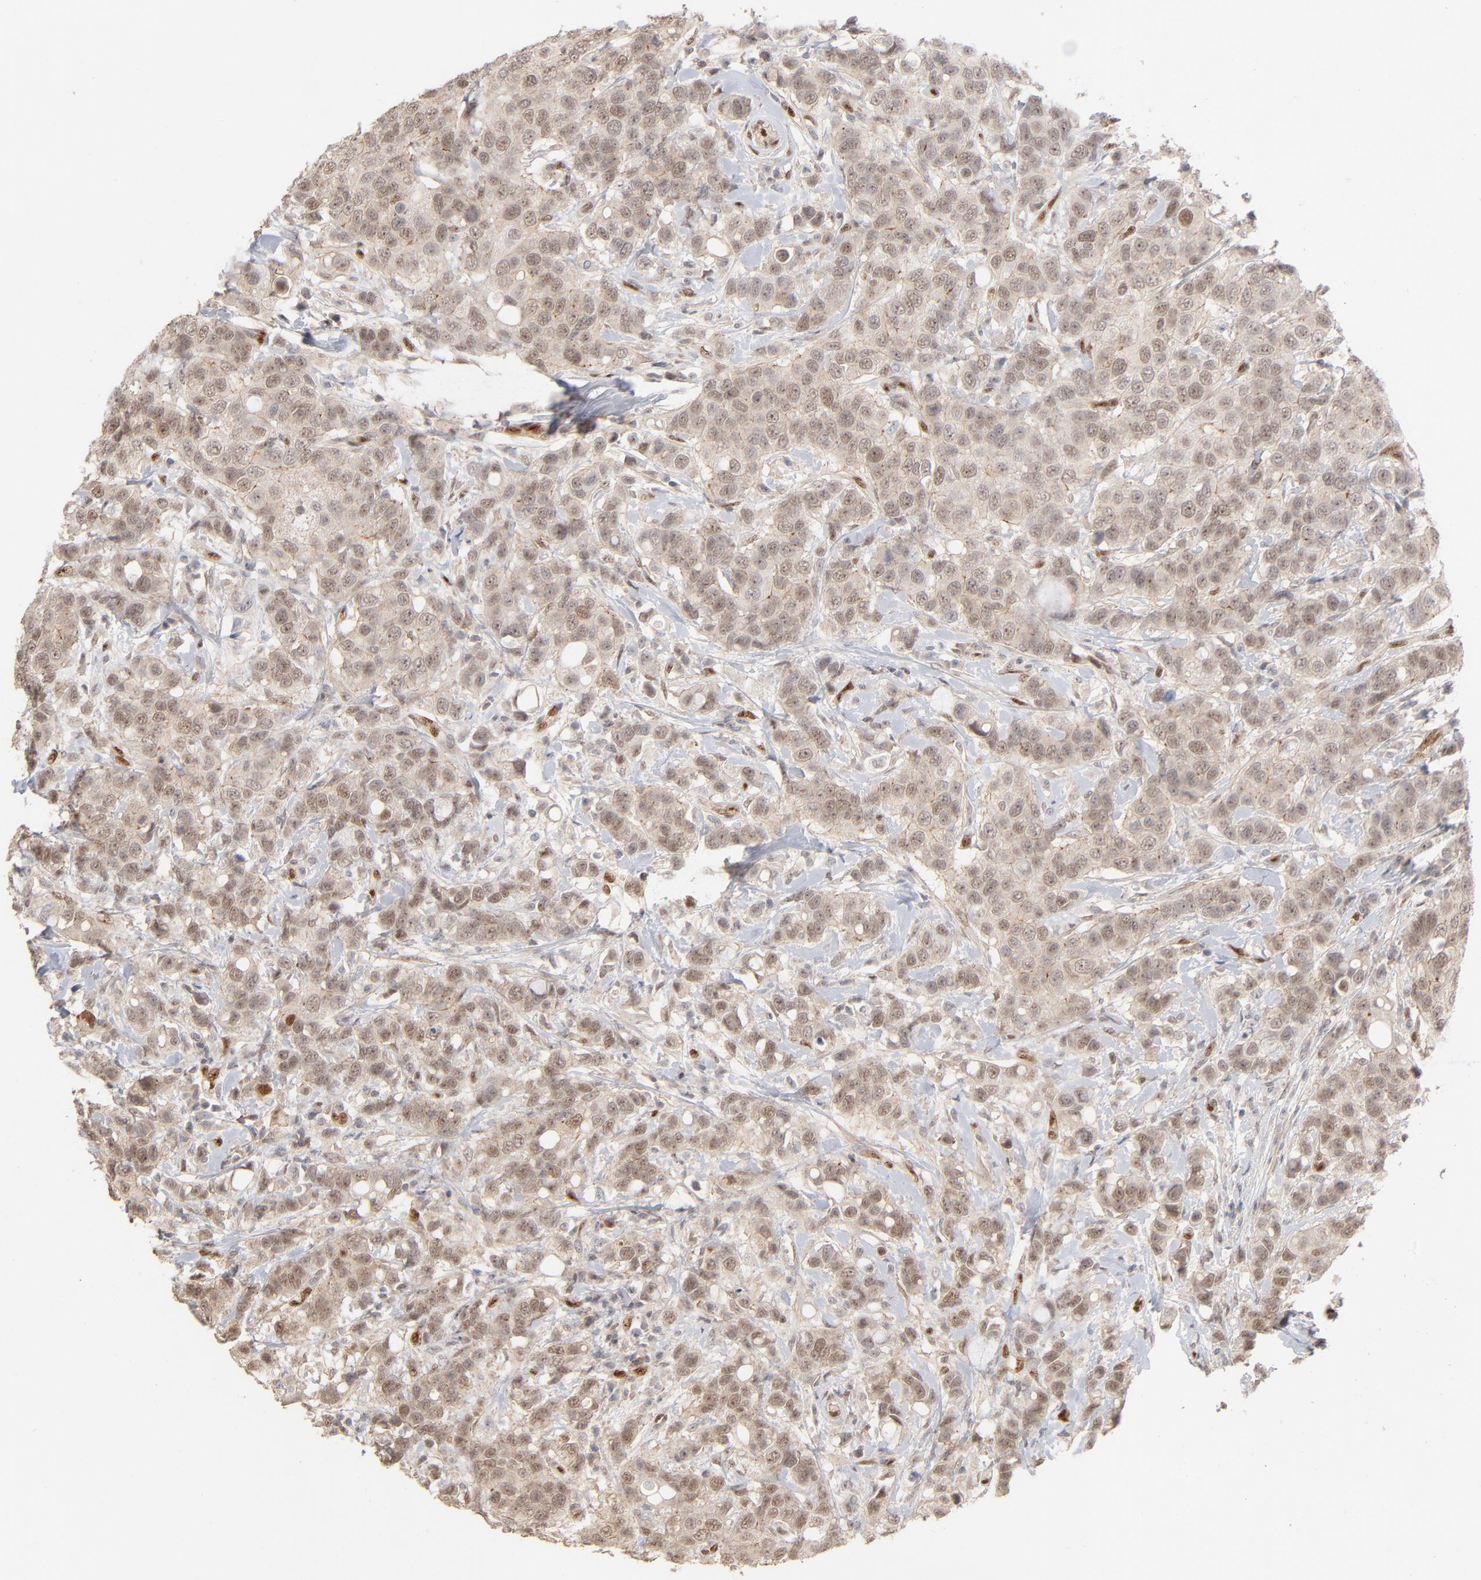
{"staining": {"intensity": "moderate", "quantity": ">75%", "location": "nuclear"}, "tissue": "breast cancer", "cell_type": "Tumor cells", "image_type": "cancer", "snomed": [{"axis": "morphology", "description": "Duct carcinoma"}, {"axis": "topography", "description": "Breast"}], "caption": "A high-resolution histopathology image shows IHC staining of breast cancer, which reveals moderate nuclear staining in about >75% of tumor cells.", "gene": "NFIB", "patient": {"sex": "female", "age": 27}}